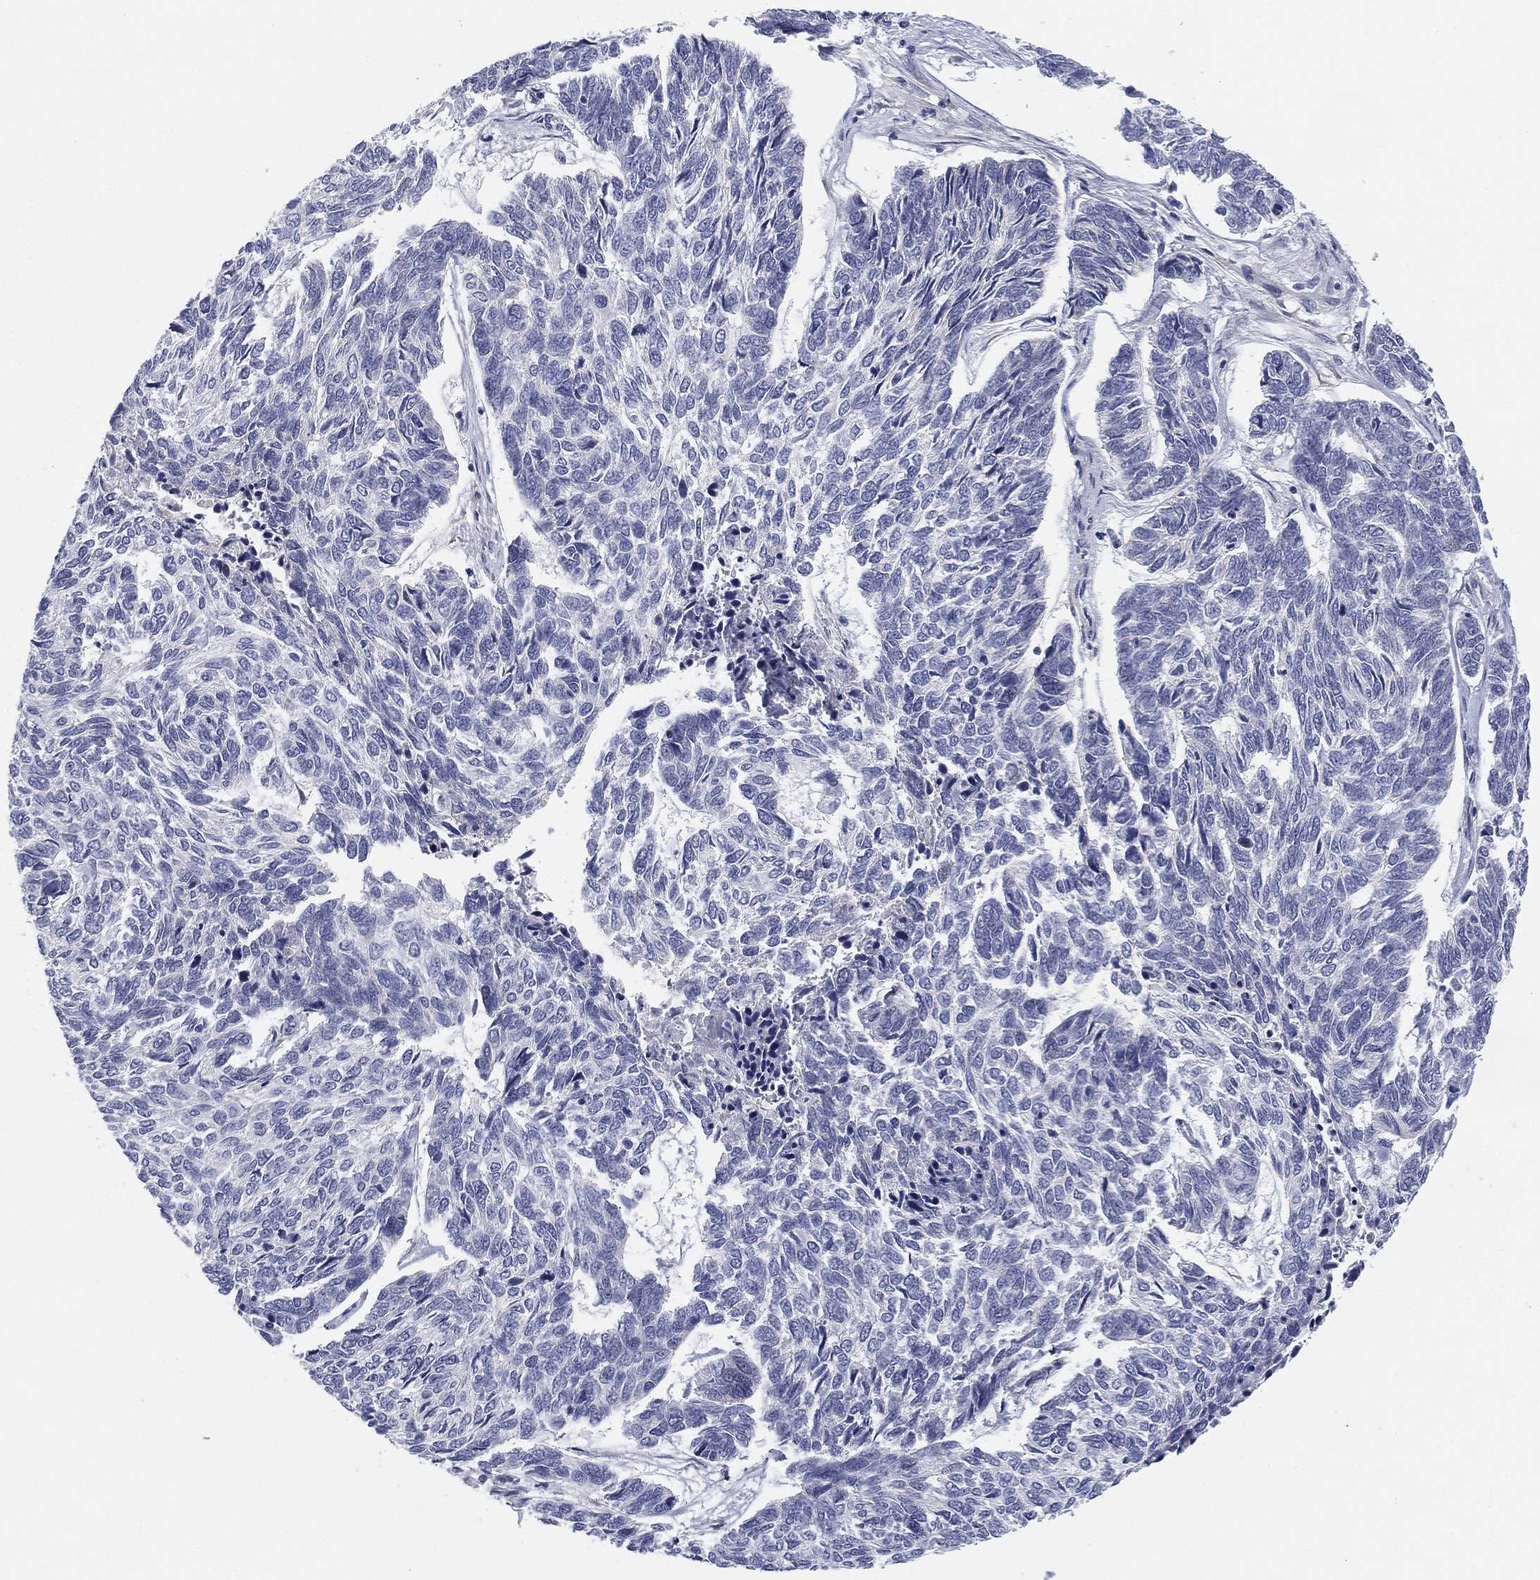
{"staining": {"intensity": "negative", "quantity": "none", "location": "none"}, "tissue": "skin cancer", "cell_type": "Tumor cells", "image_type": "cancer", "snomed": [{"axis": "morphology", "description": "Basal cell carcinoma"}, {"axis": "topography", "description": "Skin"}], "caption": "High magnification brightfield microscopy of basal cell carcinoma (skin) stained with DAB (brown) and counterstained with hematoxylin (blue): tumor cells show no significant positivity. Brightfield microscopy of immunohistochemistry stained with DAB (brown) and hematoxylin (blue), captured at high magnification.", "gene": "MLF1", "patient": {"sex": "female", "age": 65}}